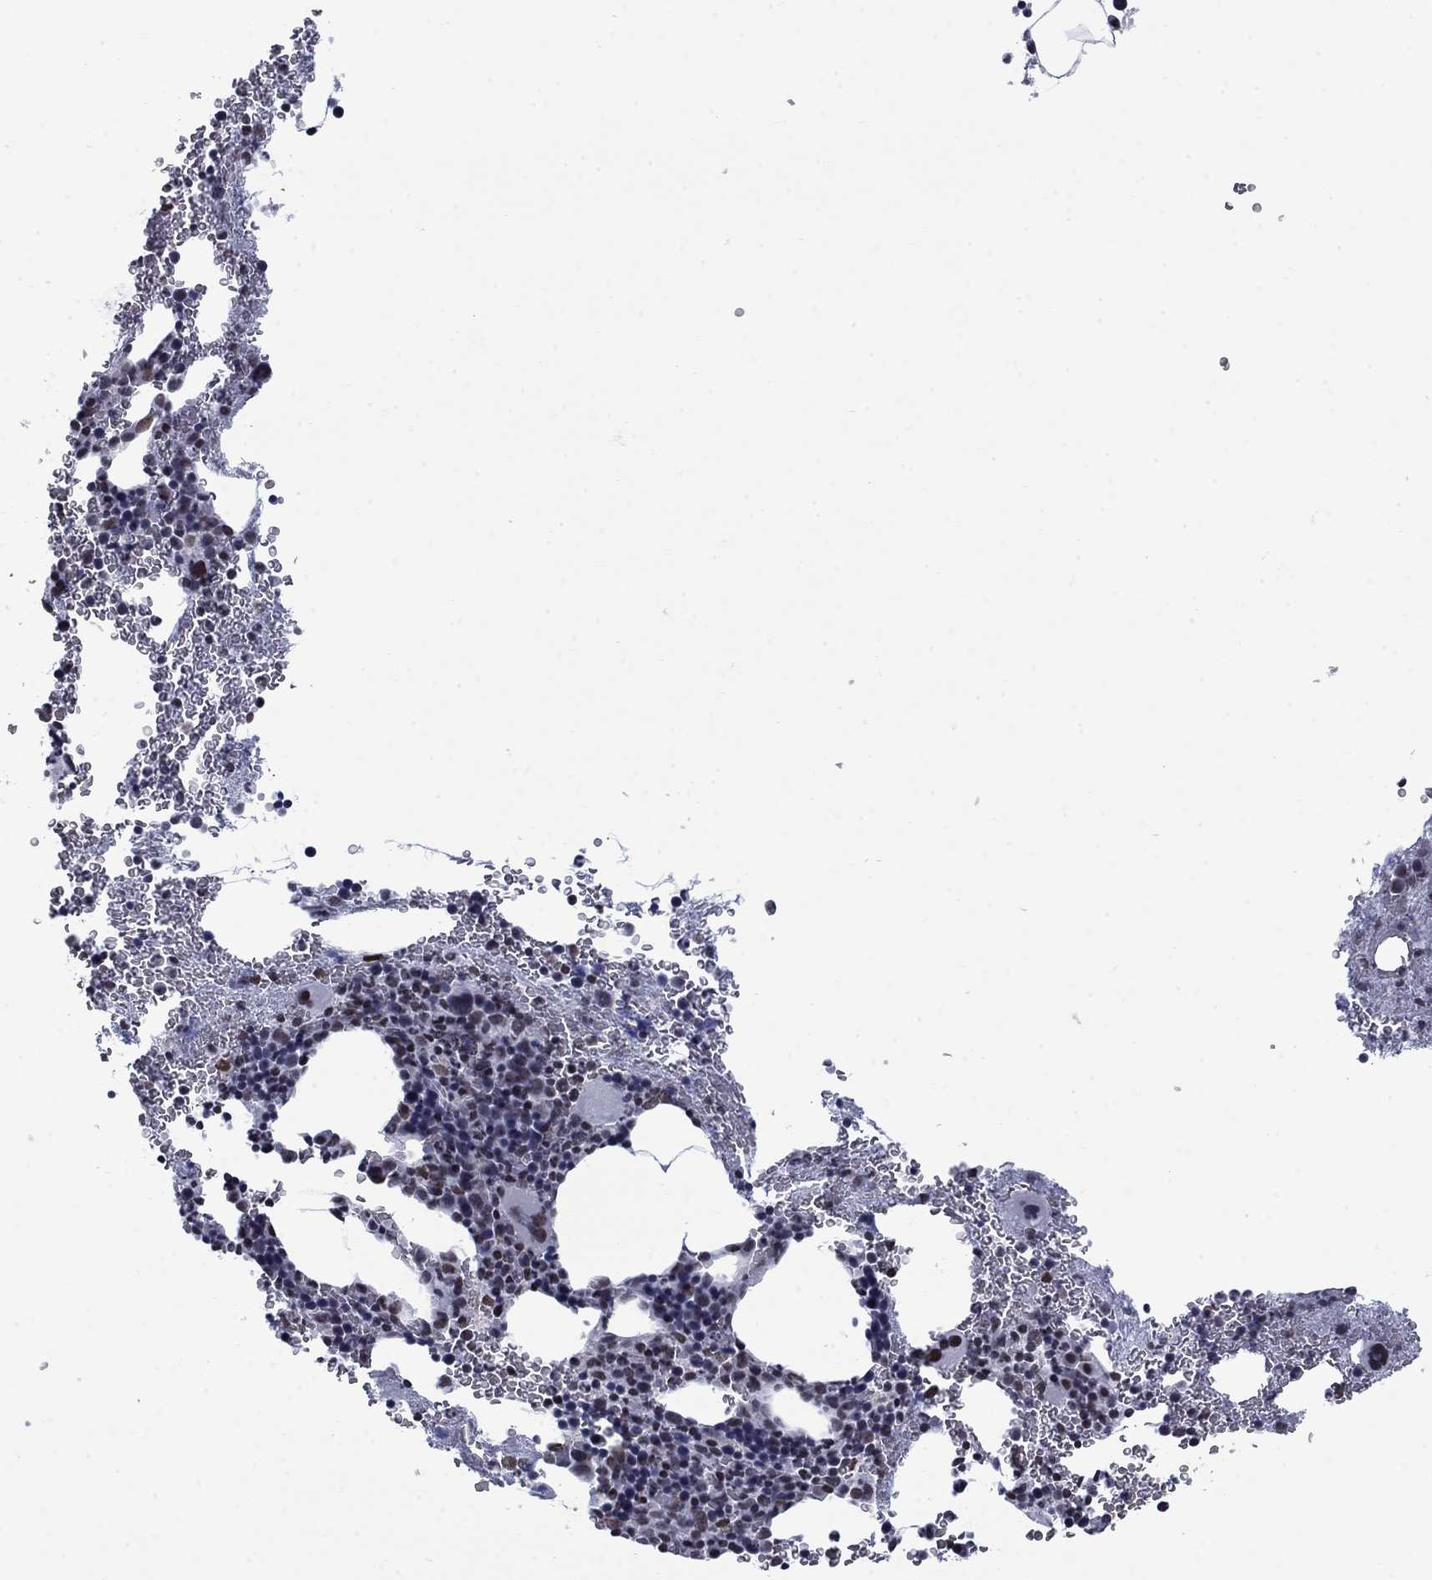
{"staining": {"intensity": "negative", "quantity": "none", "location": "none"}, "tissue": "bone marrow", "cell_type": "Hematopoietic cells", "image_type": "normal", "snomed": [{"axis": "morphology", "description": "Normal tissue, NOS"}, {"axis": "topography", "description": "Bone marrow"}], "caption": "The micrograph exhibits no significant staining in hematopoietic cells of bone marrow. (Immunohistochemistry, brightfield microscopy, high magnification).", "gene": "NPAS3", "patient": {"sex": "male", "age": 50}}